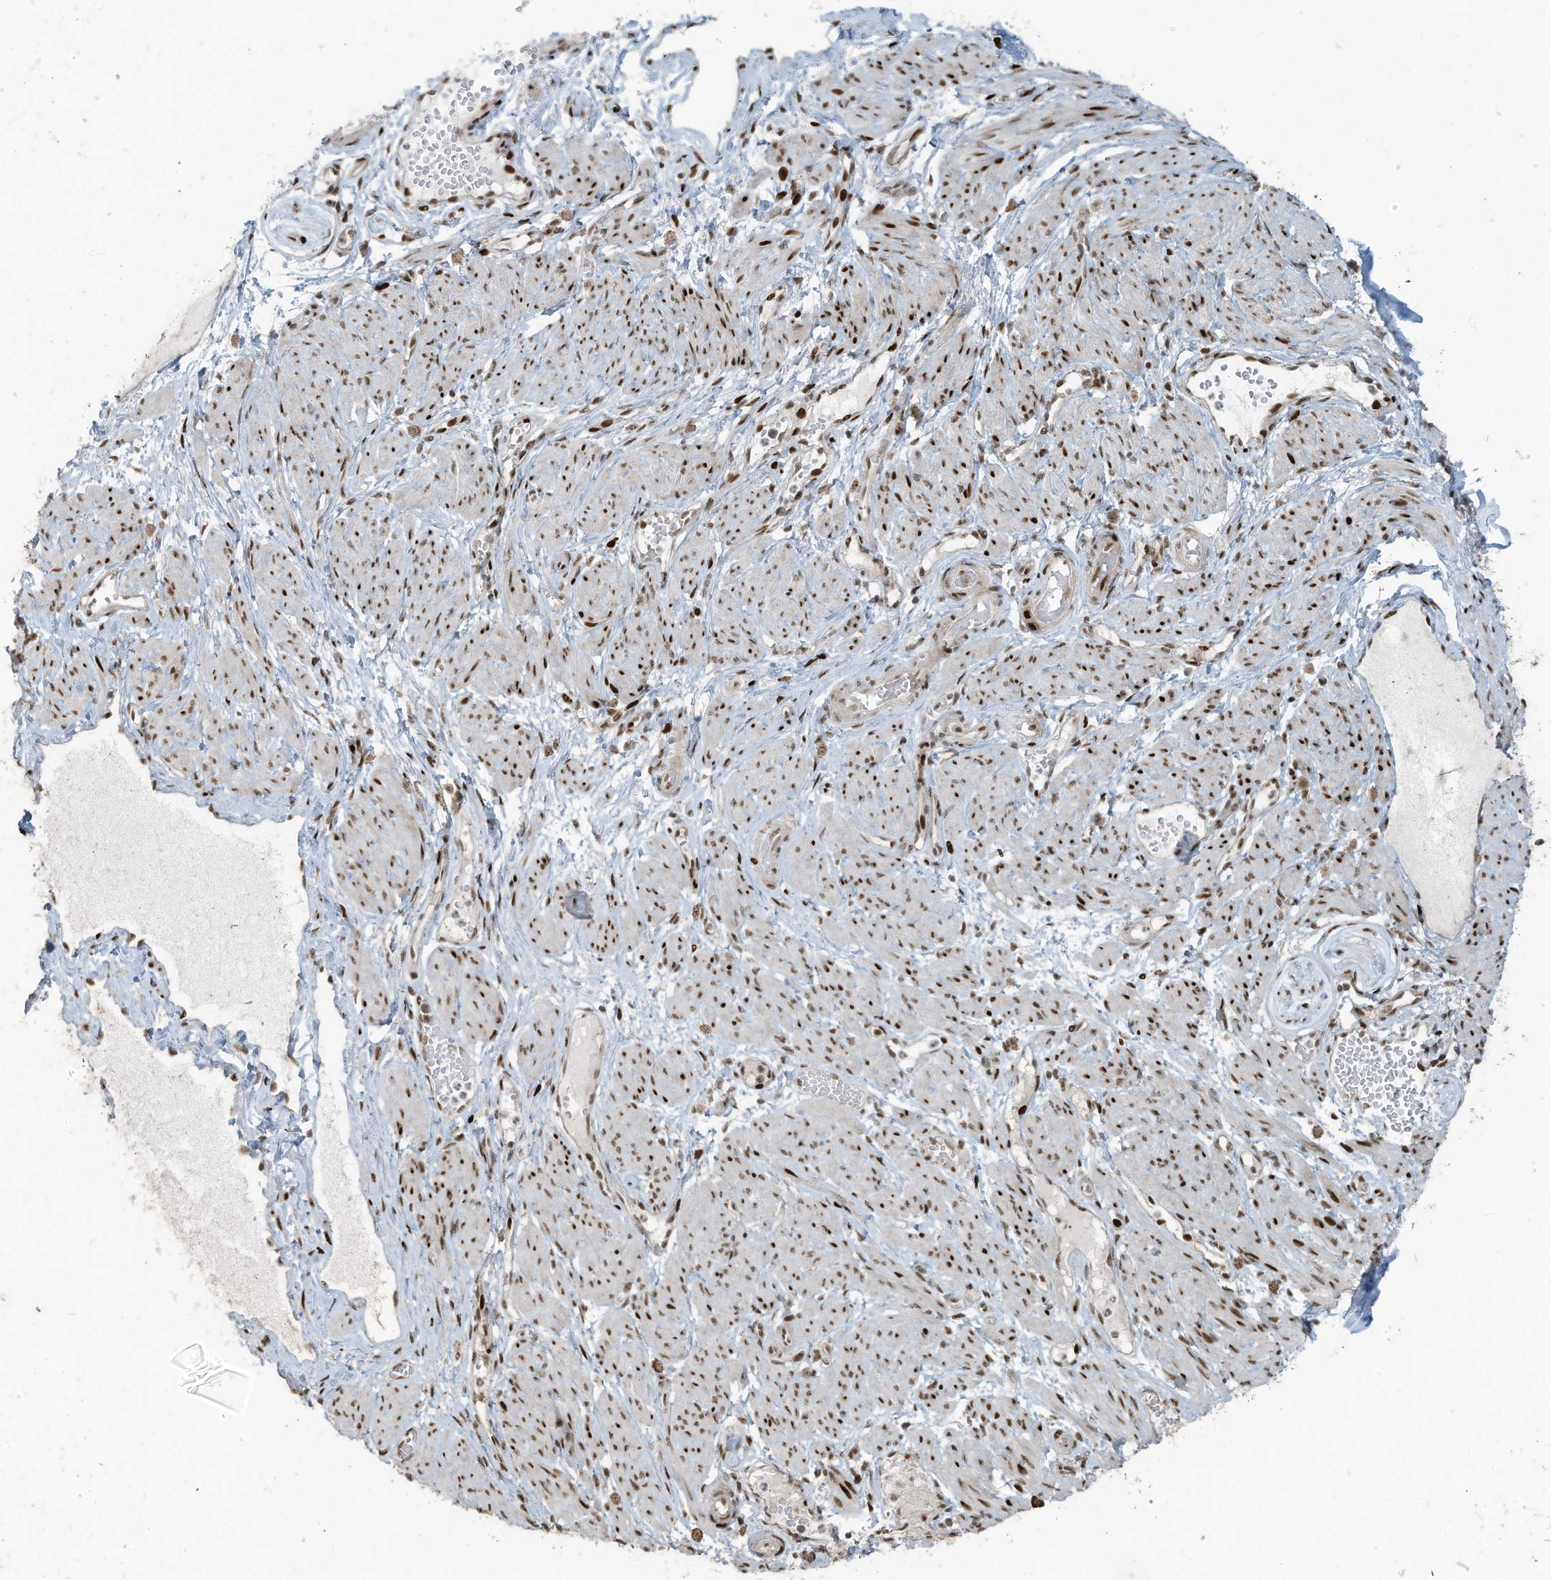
{"staining": {"intensity": "moderate", "quantity": ">75%", "location": "nuclear"}, "tissue": "soft tissue", "cell_type": "Chondrocytes", "image_type": "normal", "snomed": [{"axis": "morphology", "description": "Normal tissue, NOS"}, {"axis": "topography", "description": "Smooth muscle"}, {"axis": "topography", "description": "Peripheral nerve tissue"}], "caption": "High-power microscopy captured an immunohistochemistry image of unremarkable soft tissue, revealing moderate nuclear expression in about >75% of chondrocytes.", "gene": "PCNP", "patient": {"sex": "female", "age": 39}}